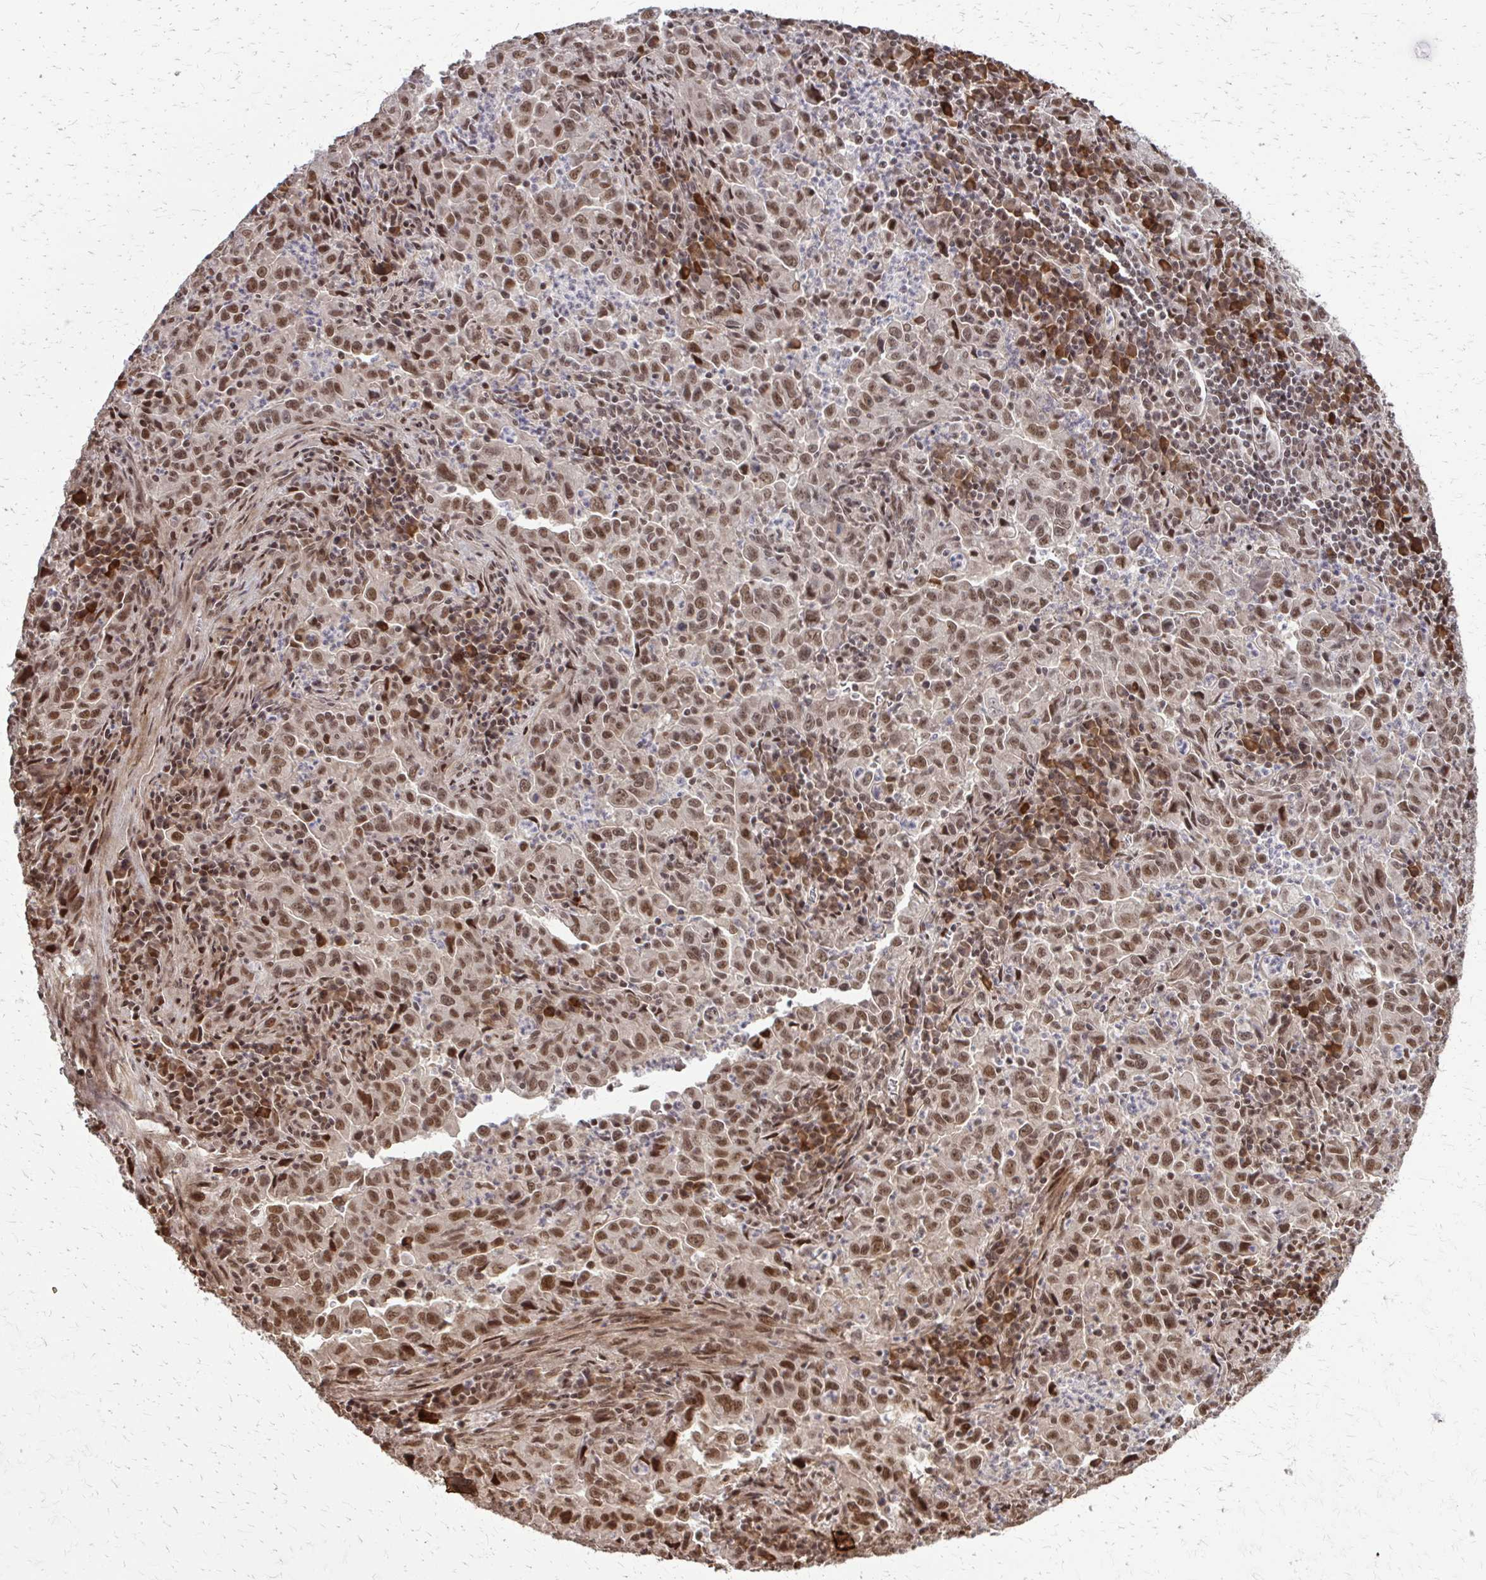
{"staining": {"intensity": "moderate", "quantity": ">75%", "location": "nuclear"}, "tissue": "lung cancer", "cell_type": "Tumor cells", "image_type": "cancer", "snomed": [{"axis": "morphology", "description": "Adenocarcinoma, NOS"}, {"axis": "topography", "description": "Lung"}], "caption": "This histopathology image reveals immunohistochemistry staining of human lung adenocarcinoma, with medium moderate nuclear expression in approximately >75% of tumor cells.", "gene": "SS18", "patient": {"sex": "male", "age": 67}}